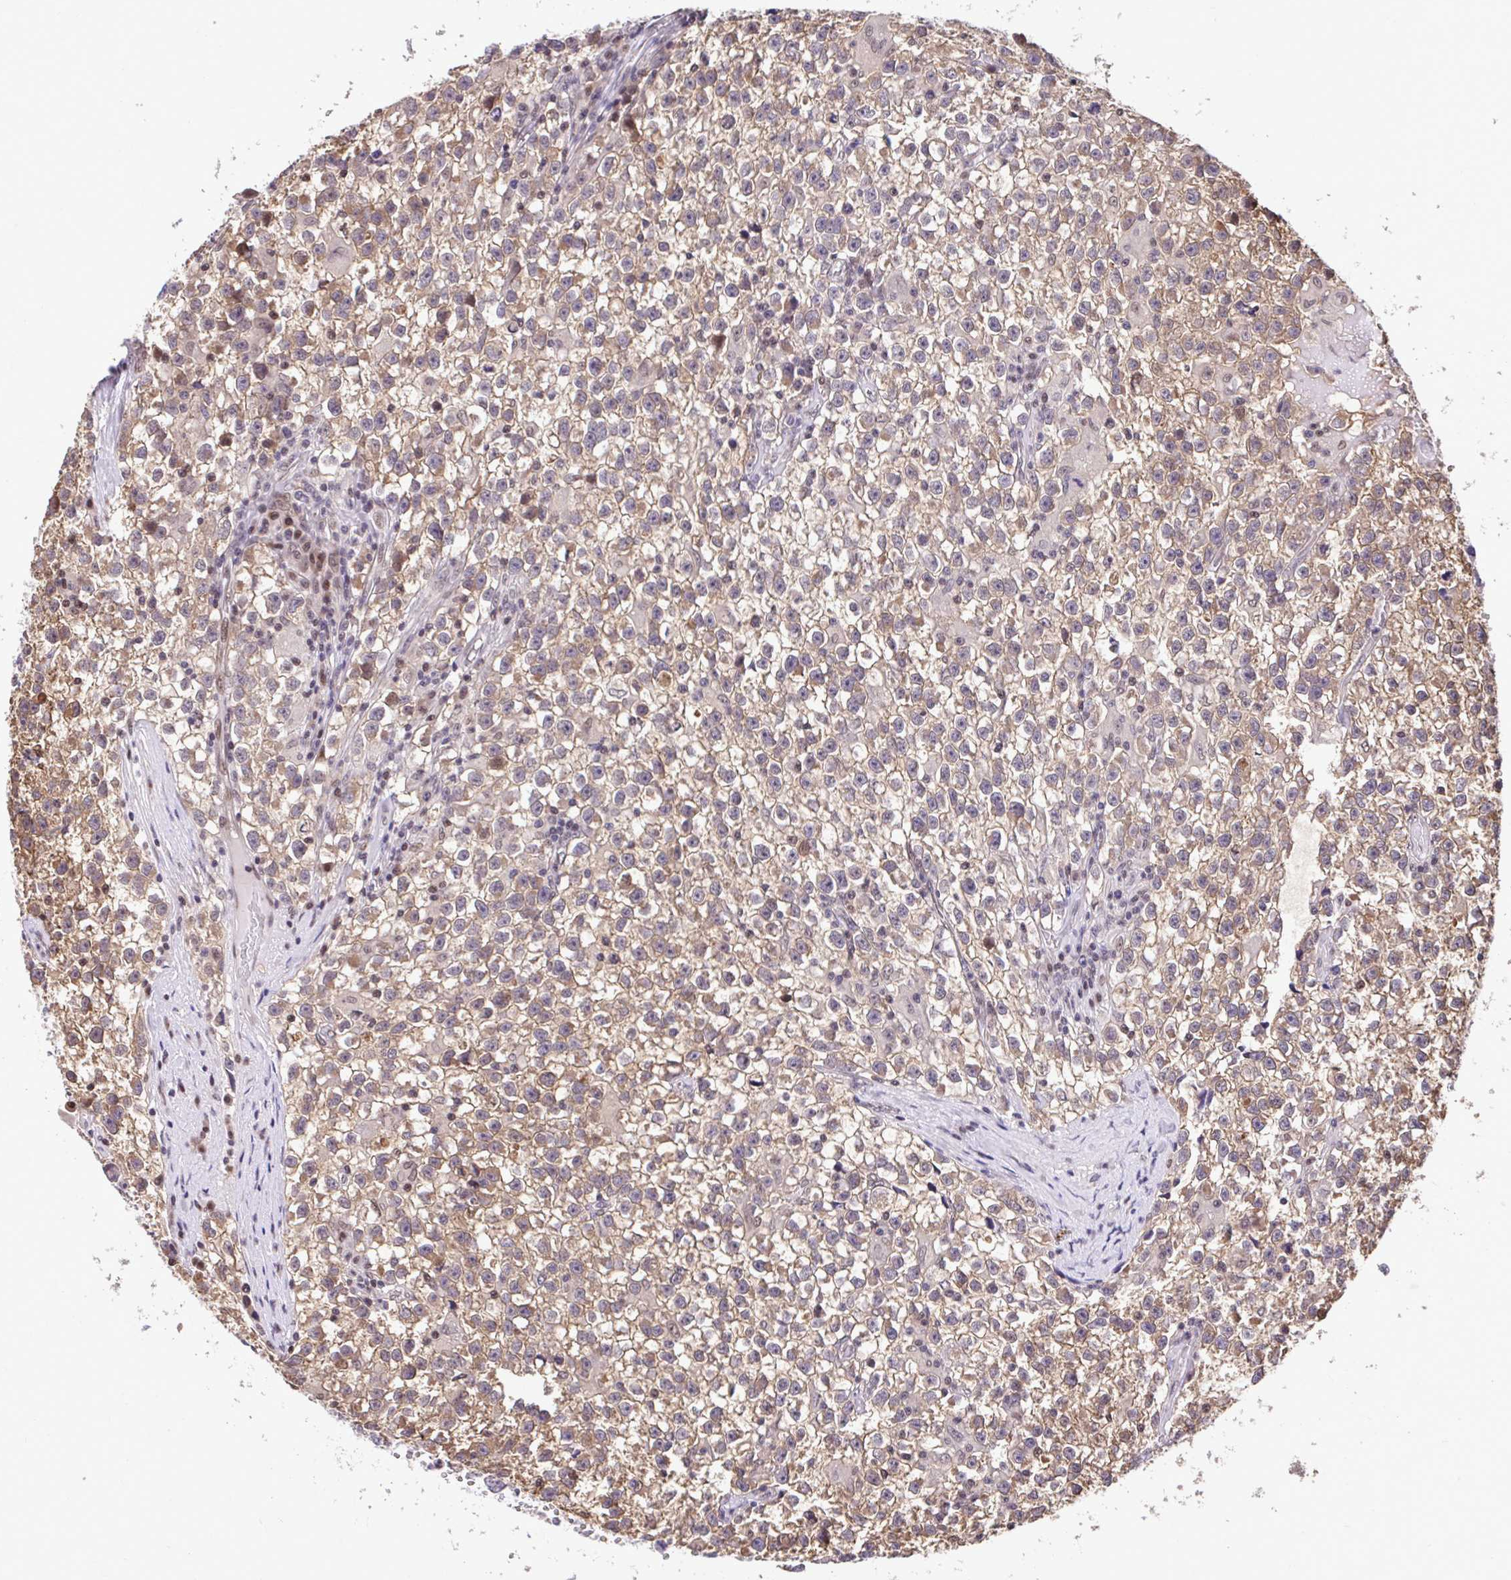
{"staining": {"intensity": "weak", "quantity": ">75%", "location": "cytoplasmic/membranous"}, "tissue": "testis cancer", "cell_type": "Tumor cells", "image_type": "cancer", "snomed": [{"axis": "morphology", "description": "Seminoma, NOS"}, {"axis": "topography", "description": "Testis"}], "caption": "High-power microscopy captured an immunohistochemistry histopathology image of testis cancer (seminoma), revealing weak cytoplasmic/membranous staining in about >75% of tumor cells.", "gene": "GLIS3", "patient": {"sex": "male", "age": 31}}